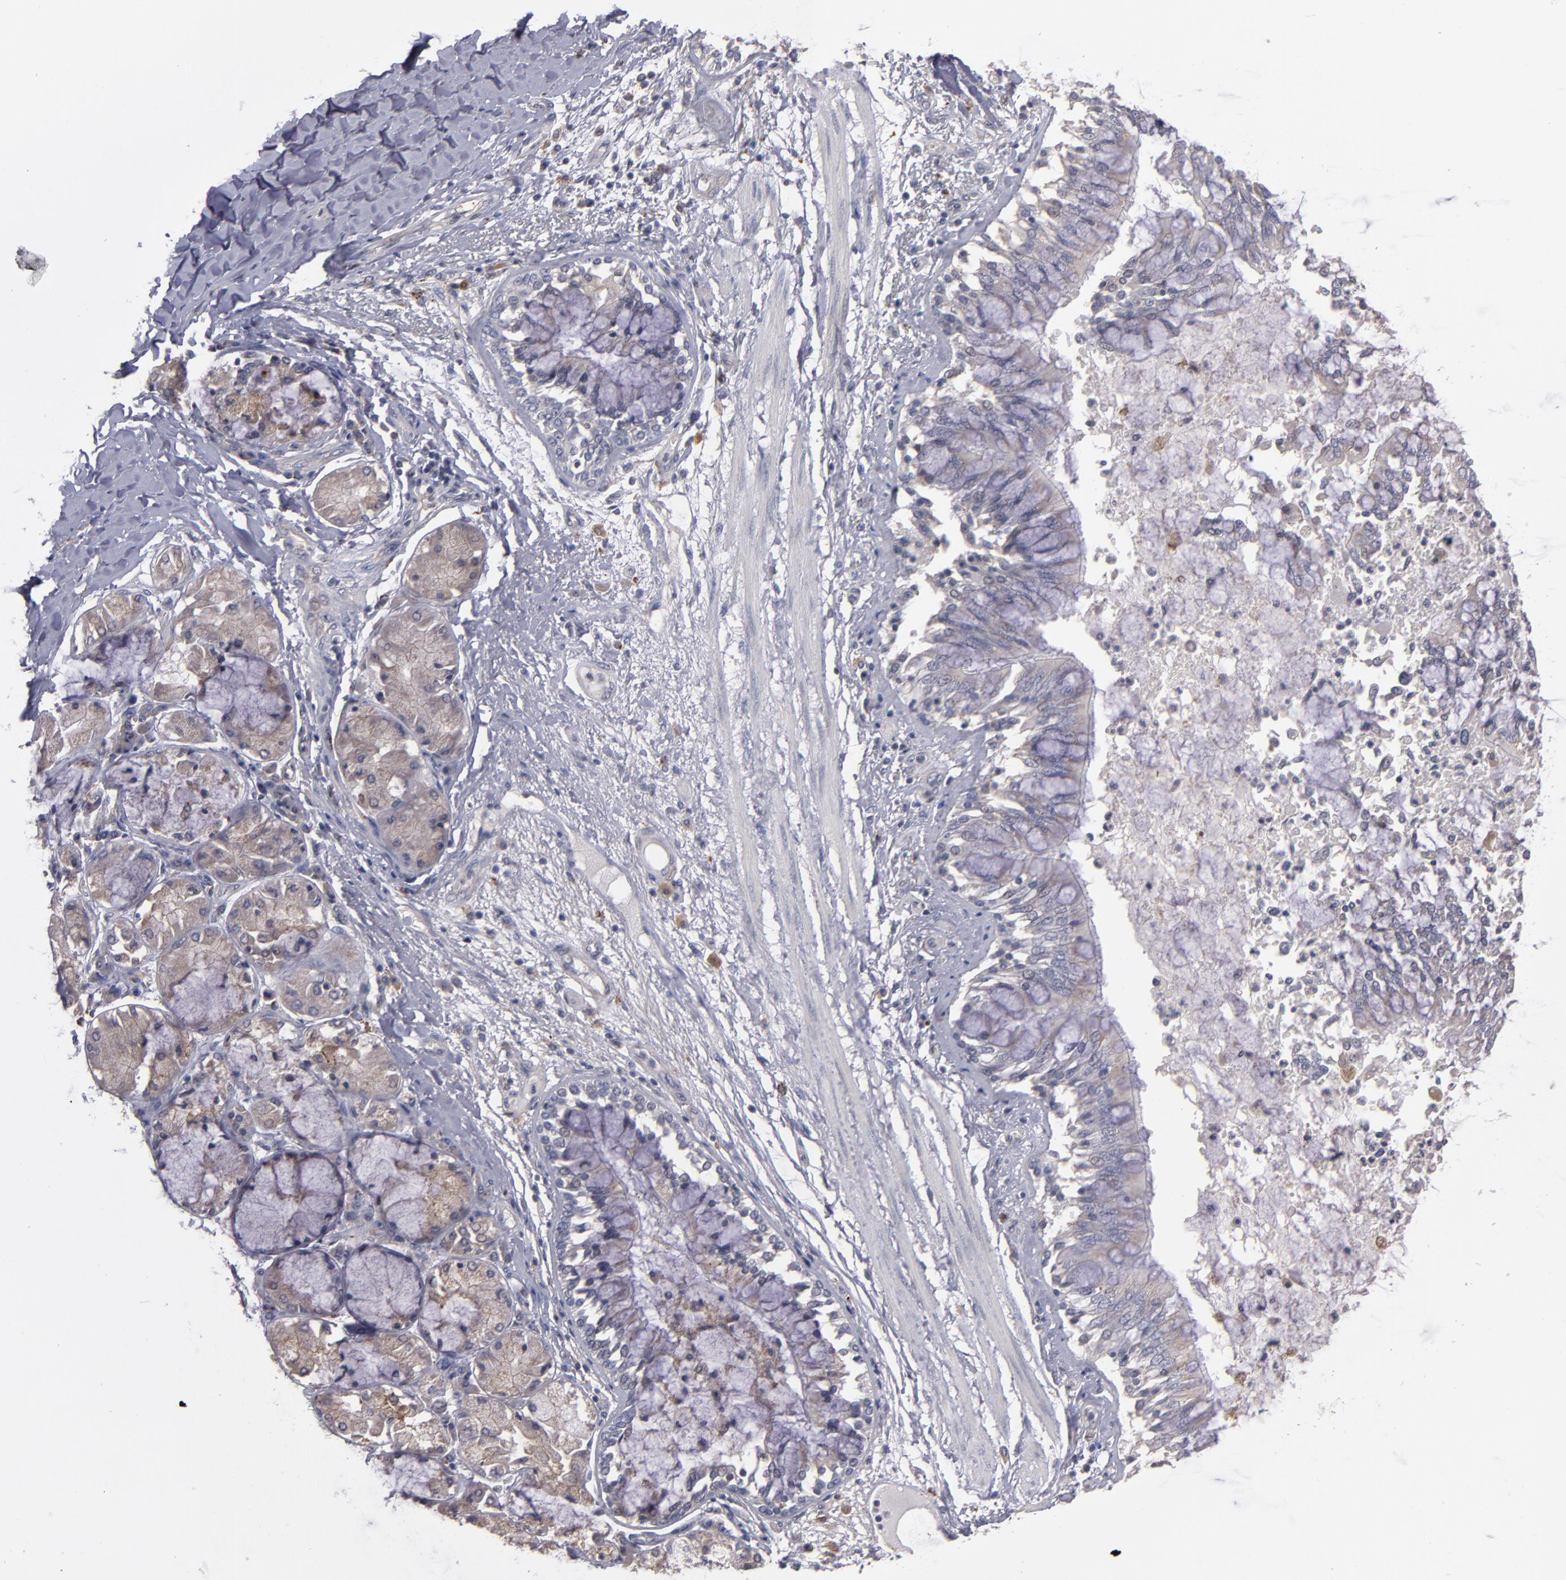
{"staining": {"intensity": "moderate", "quantity": ">75%", "location": "cytoplasmic/membranous"}, "tissue": "bronchus", "cell_type": "Respiratory epithelial cells", "image_type": "normal", "snomed": [{"axis": "morphology", "description": "Normal tissue, NOS"}, {"axis": "topography", "description": "Cartilage tissue"}, {"axis": "topography", "description": "Bronchus"}, {"axis": "topography", "description": "Lung"}], "caption": "Human bronchus stained with a brown dye demonstrates moderate cytoplasmic/membranous positive staining in about >75% of respiratory epithelial cells.", "gene": "CTSO", "patient": {"sex": "female", "age": 49}}